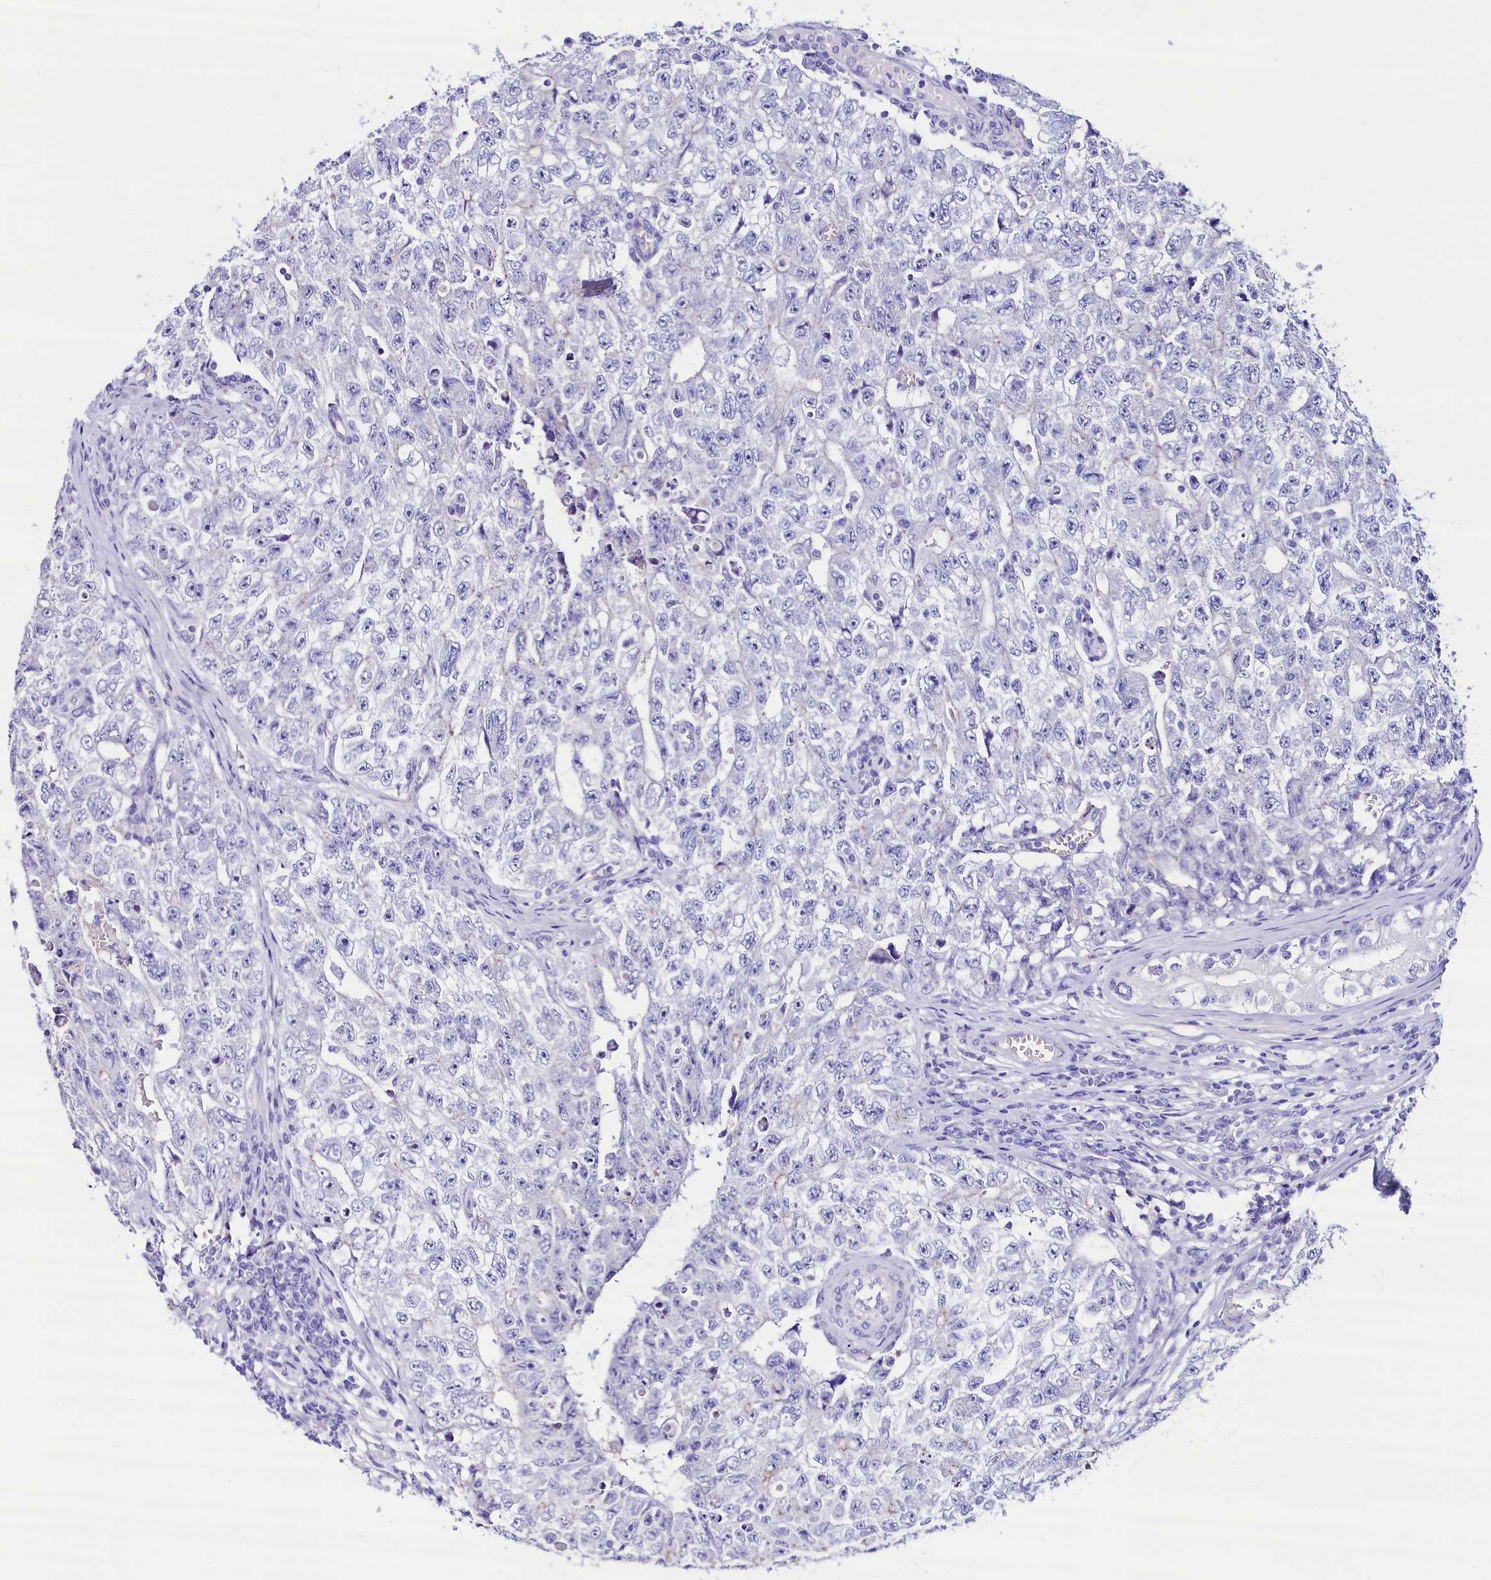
{"staining": {"intensity": "negative", "quantity": "none", "location": "none"}, "tissue": "testis cancer", "cell_type": "Tumor cells", "image_type": "cancer", "snomed": [{"axis": "morphology", "description": "Carcinoma, Embryonal, NOS"}, {"axis": "topography", "description": "Testis"}], "caption": "Embryonal carcinoma (testis) was stained to show a protein in brown. There is no significant expression in tumor cells.", "gene": "RBP3", "patient": {"sex": "male", "age": 17}}